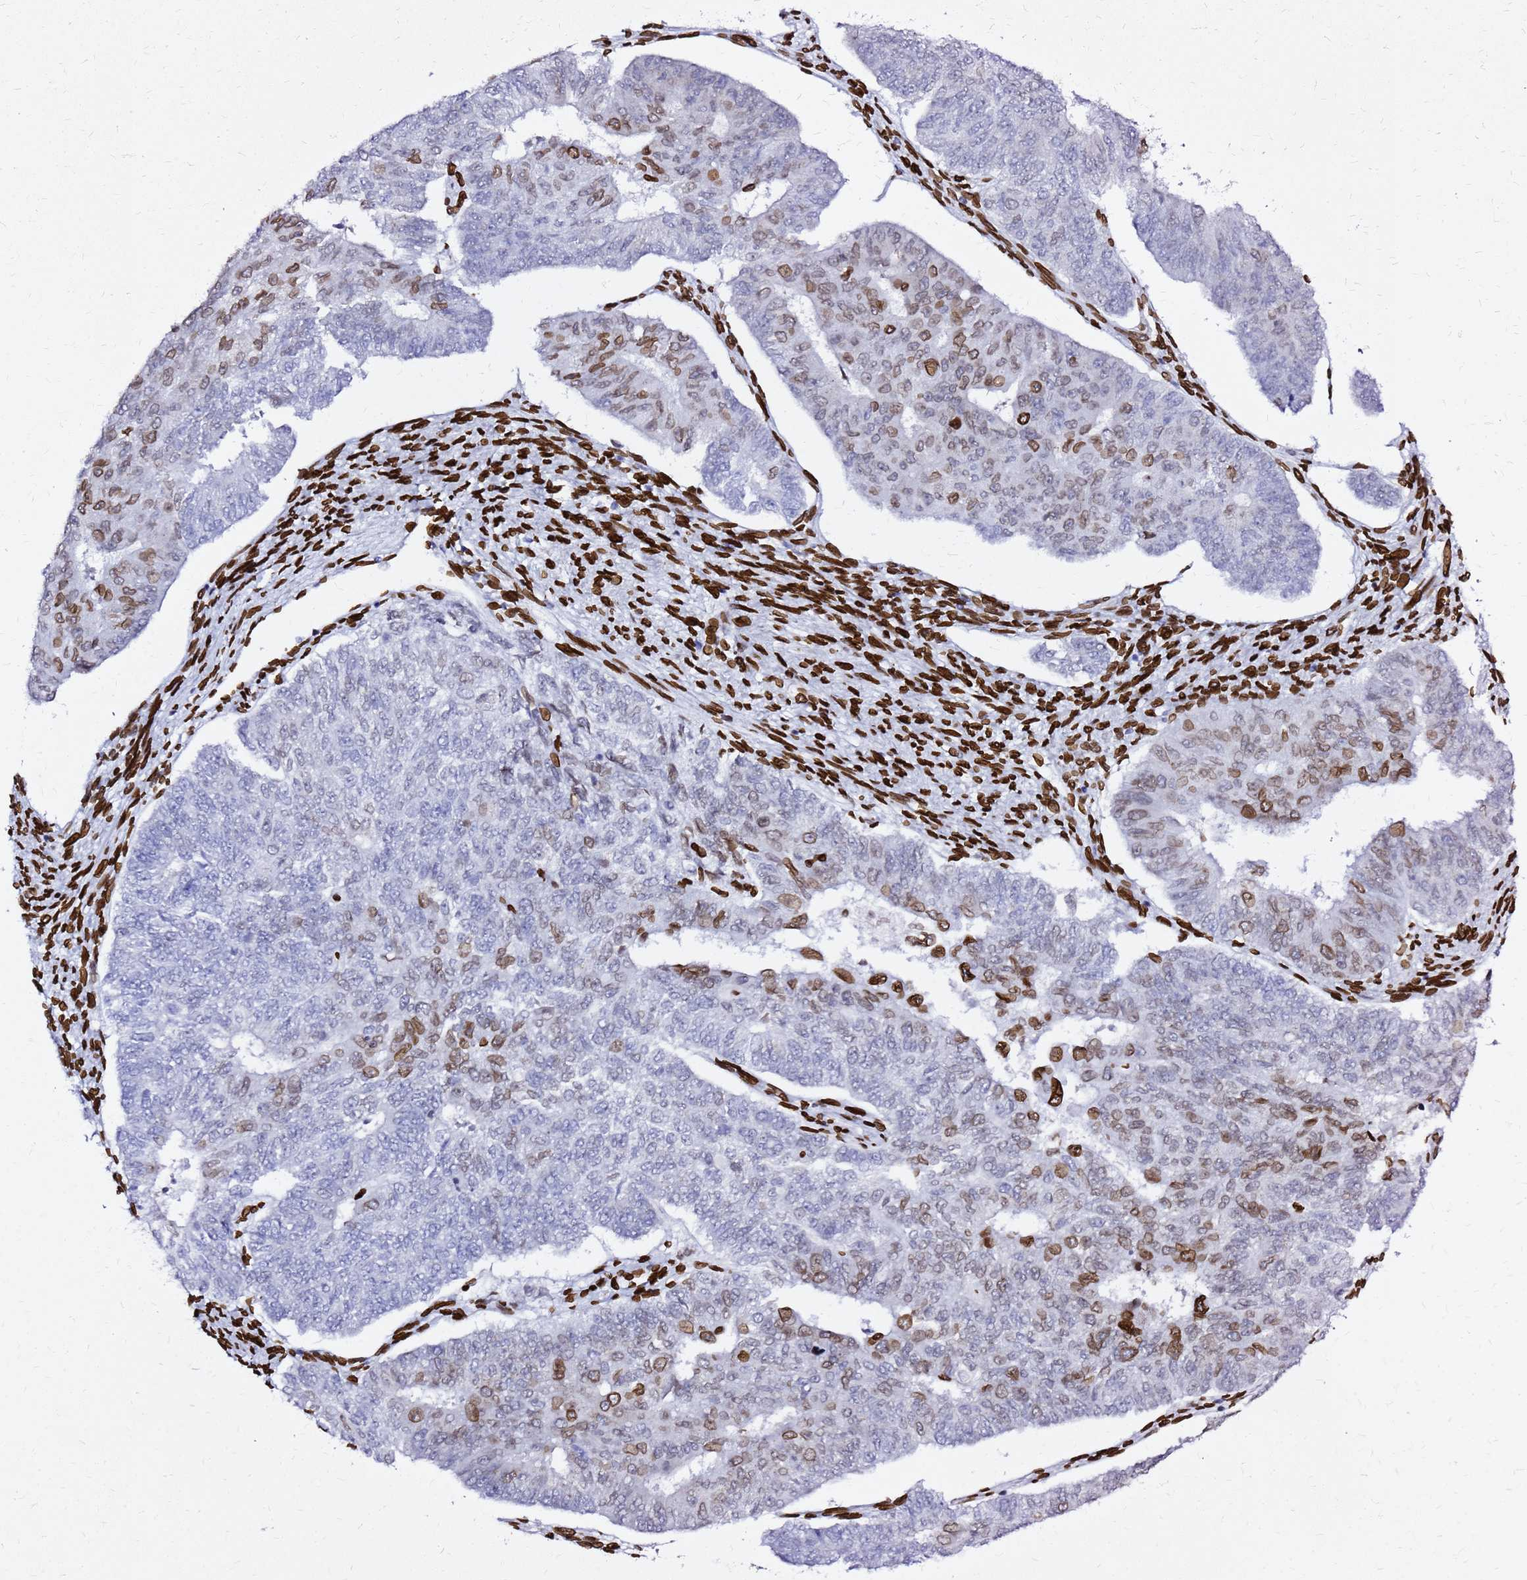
{"staining": {"intensity": "moderate", "quantity": "25%-75%", "location": "cytoplasmic/membranous,nuclear"}, "tissue": "endometrial cancer", "cell_type": "Tumor cells", "image_type": "cancer", "snomed": [{"axis": "morphology", "description": "Adenocarcinoma, NOS"}, {"axis": "topography", "description": "Endometrium"}], "caption": "Endometrial cancer was stained to show a protein in brown. There is medium levels of moderate cytoplasmic/membranous and nuclear positivity in approximately 25%-75% of tumor cells. Immunohistochemistry (ihc) stains the protein of interest in brown and the nuclei are stained blue.", "gene": "C6orf141", "patient": {"sex": "female", "age": 32}}